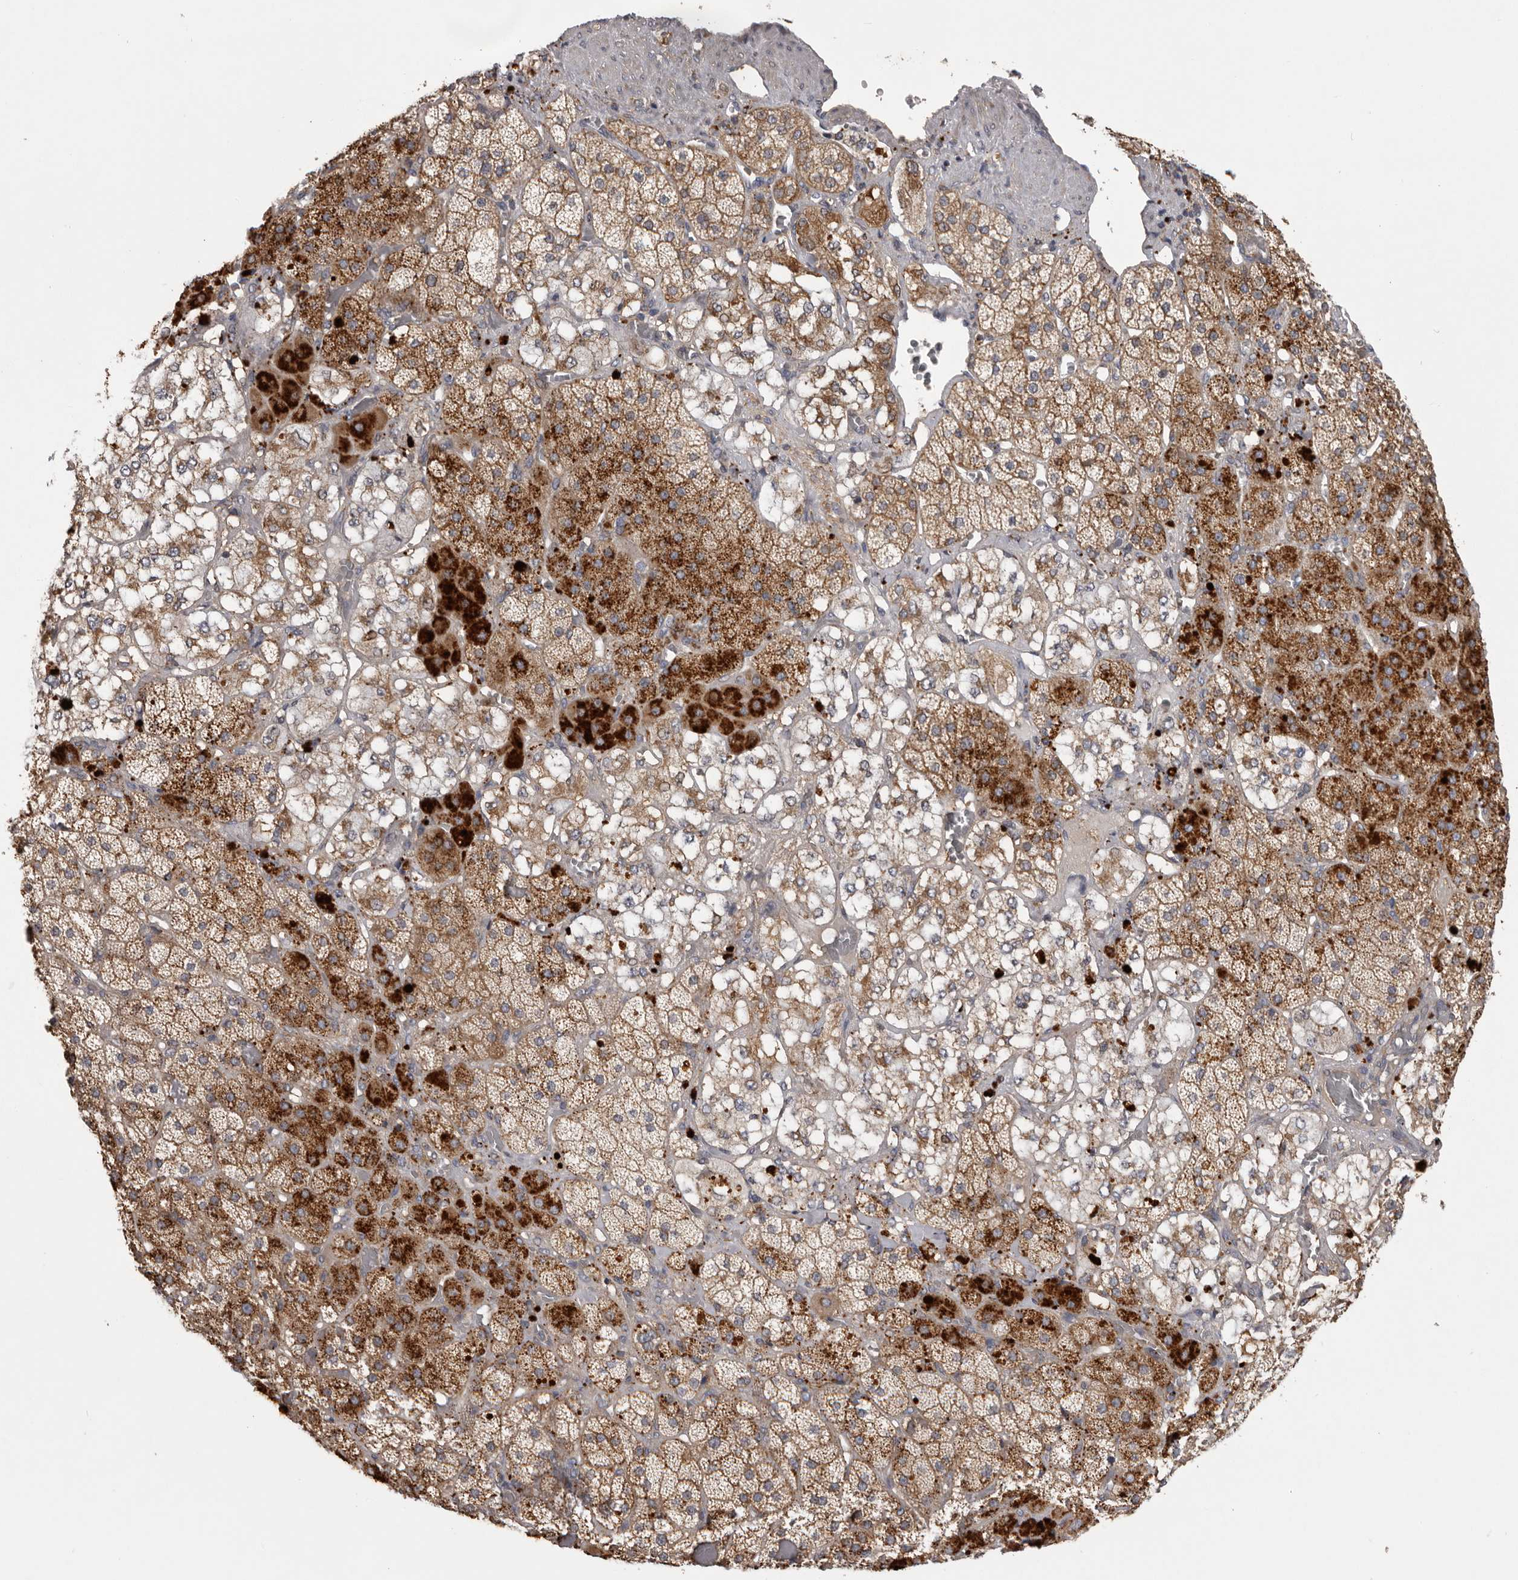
{"staining": {"intensity": "strong", "quantity": ">75%", "location": "cytoplasmic/membranous"}, "tissue": "adrenal gland", "cell_type": "Glandular cells", "image_type": "normal", "snomed": [{"axis": "morphology", "description": "Normal tissue, NOS"}, {"axis": "topography", "description": "Adrenal gland"}], "caption": "About >75% of glandular cells in normal adrenal gland reveal strong cytoplasmic/membranous protein positivity as visualized by brown immunohistochemical staining.", "gene": "WDR47", "patient": {"sex": "male", "age": 57}}